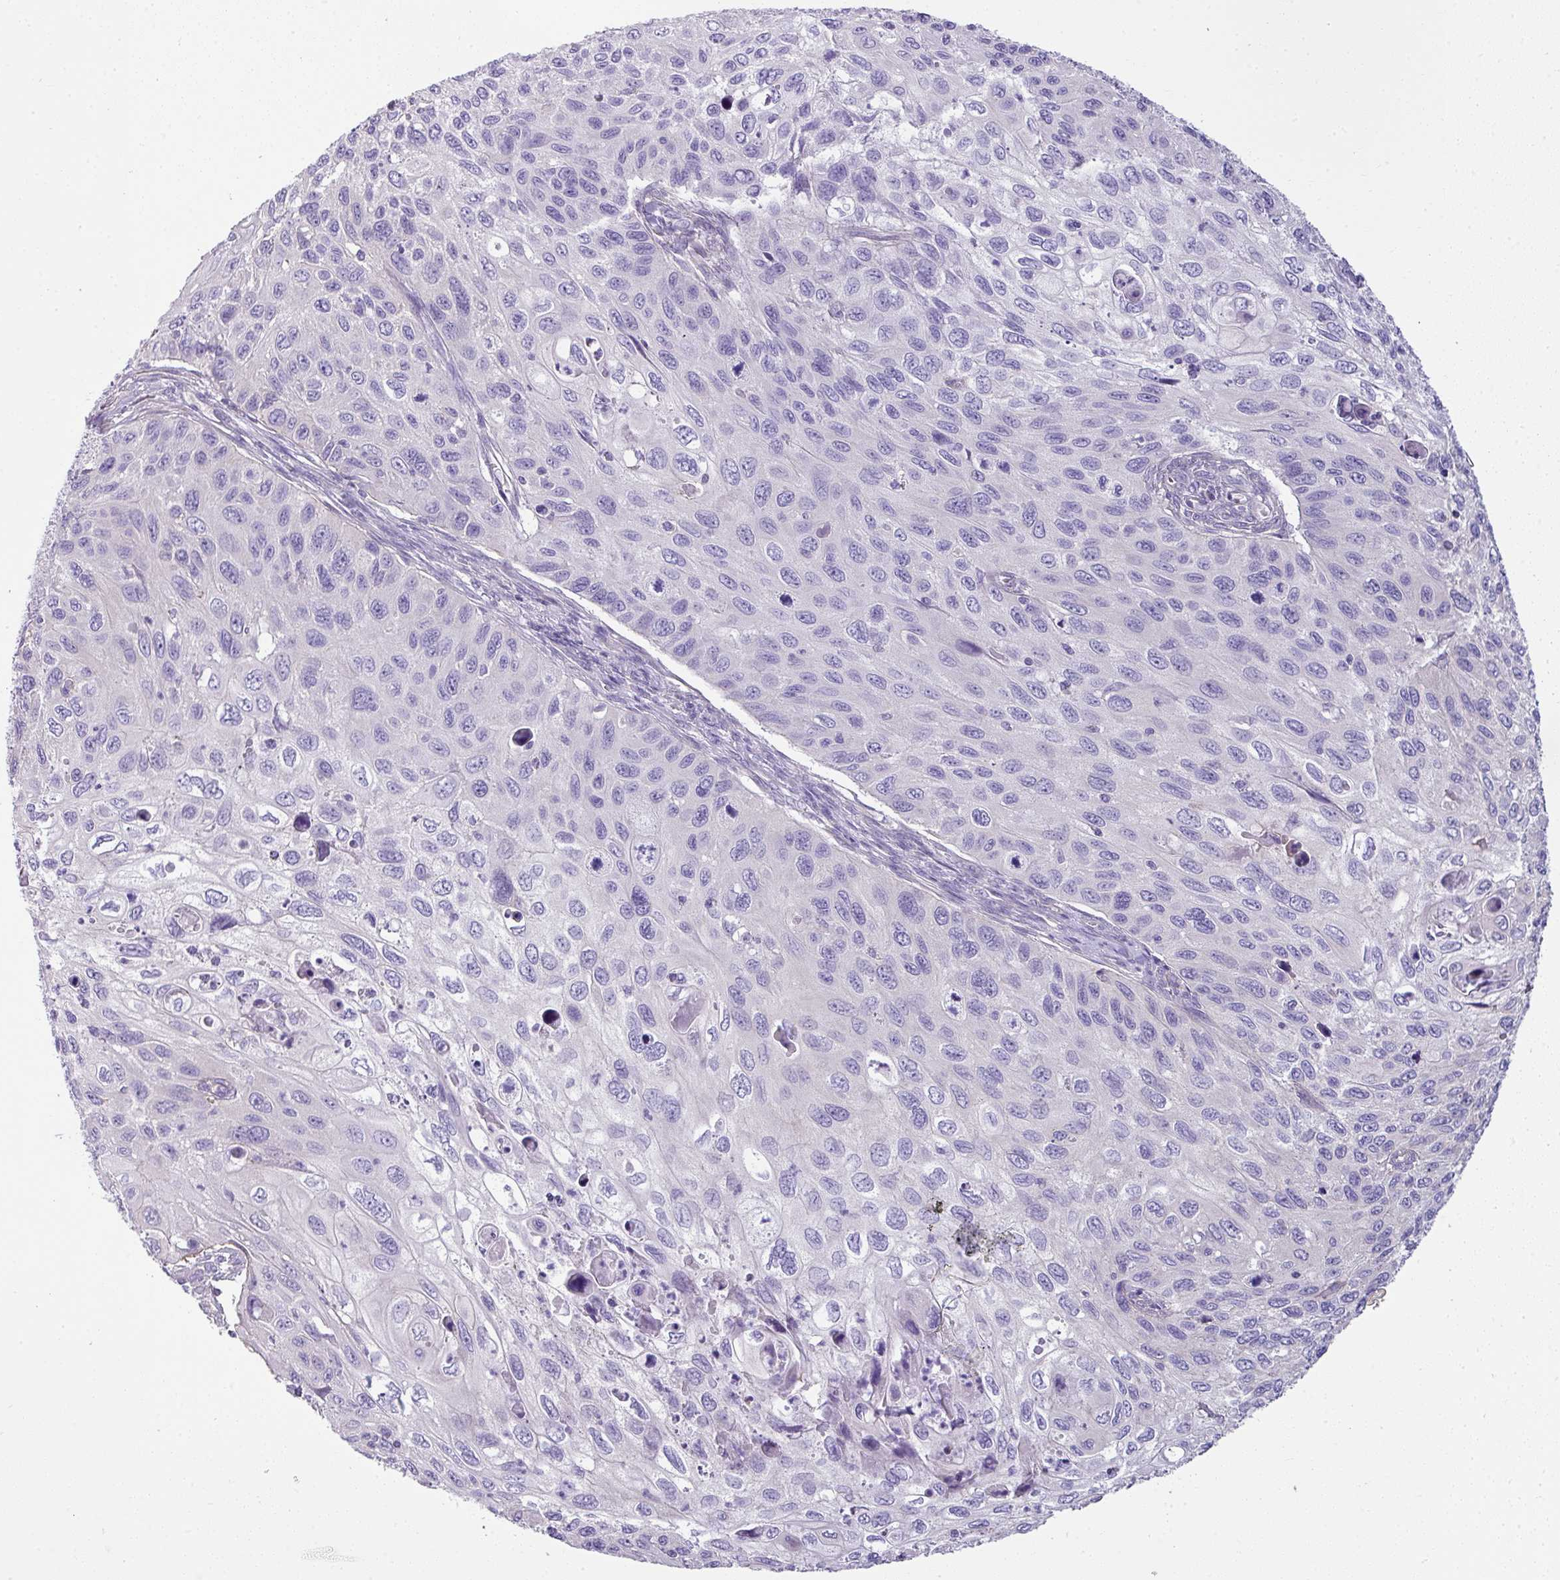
{"staining": {"intensity": "negative", "quantity": "none", "location": "none"}, "tissue": "cervical cancer", "cell_type": "Tumor cells", "image_type": "cancer", "snomed": [{"axis": "morphology", "description": "Squamous cell carcinoma, NOS"}, {"axis": "topography", "description": "Cervix"}], "caption": "Human squamous cell carcinoma (cervical) stained for a protein using immunohistochemistry exhibits no staining in tumor cells.", "gene": "PALS2", "patient": {"sex": "female", "age": 70}}